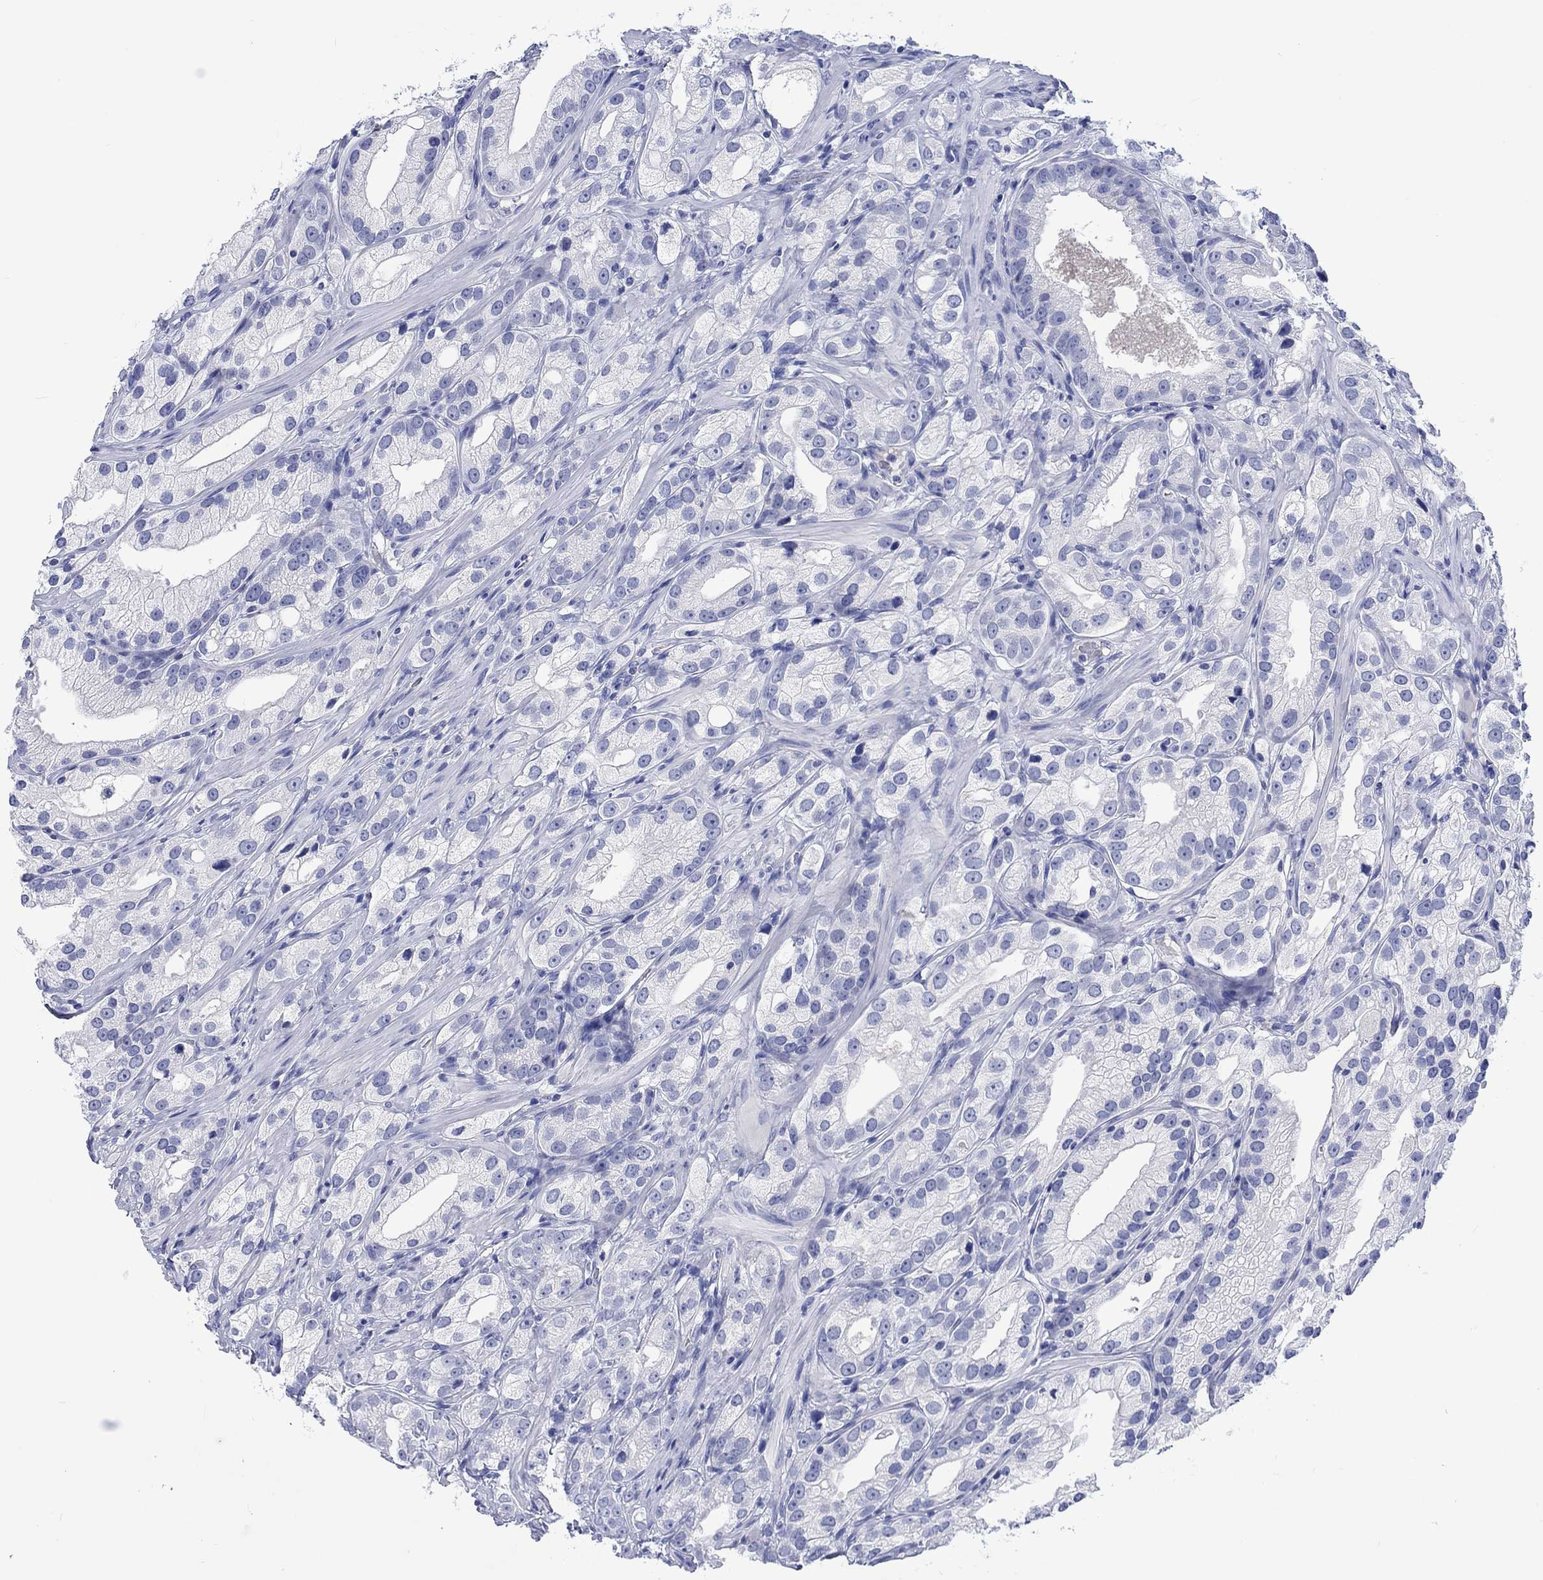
{"staining": {"intensity": "negative", "quantity": "none", "location": "none"}, "tissue": "prostate cancer", "cell_type": "Tumor cells", "image_type": "cancer", "snomed": [{"axis": "morphology", "description": "Adenocarcinoma, High grade"}, {"axis": "topography", "description": "Prostate and seminal vesicle, NOS"}], "caption": "Human prostate cancer (adenocarcinoma (high-grade)) stained for a protein using immunohistochemistry reveals no staining in tumor cells.", "gene": "CACNG3", "patient": {"sex": "male", "age": 62}}